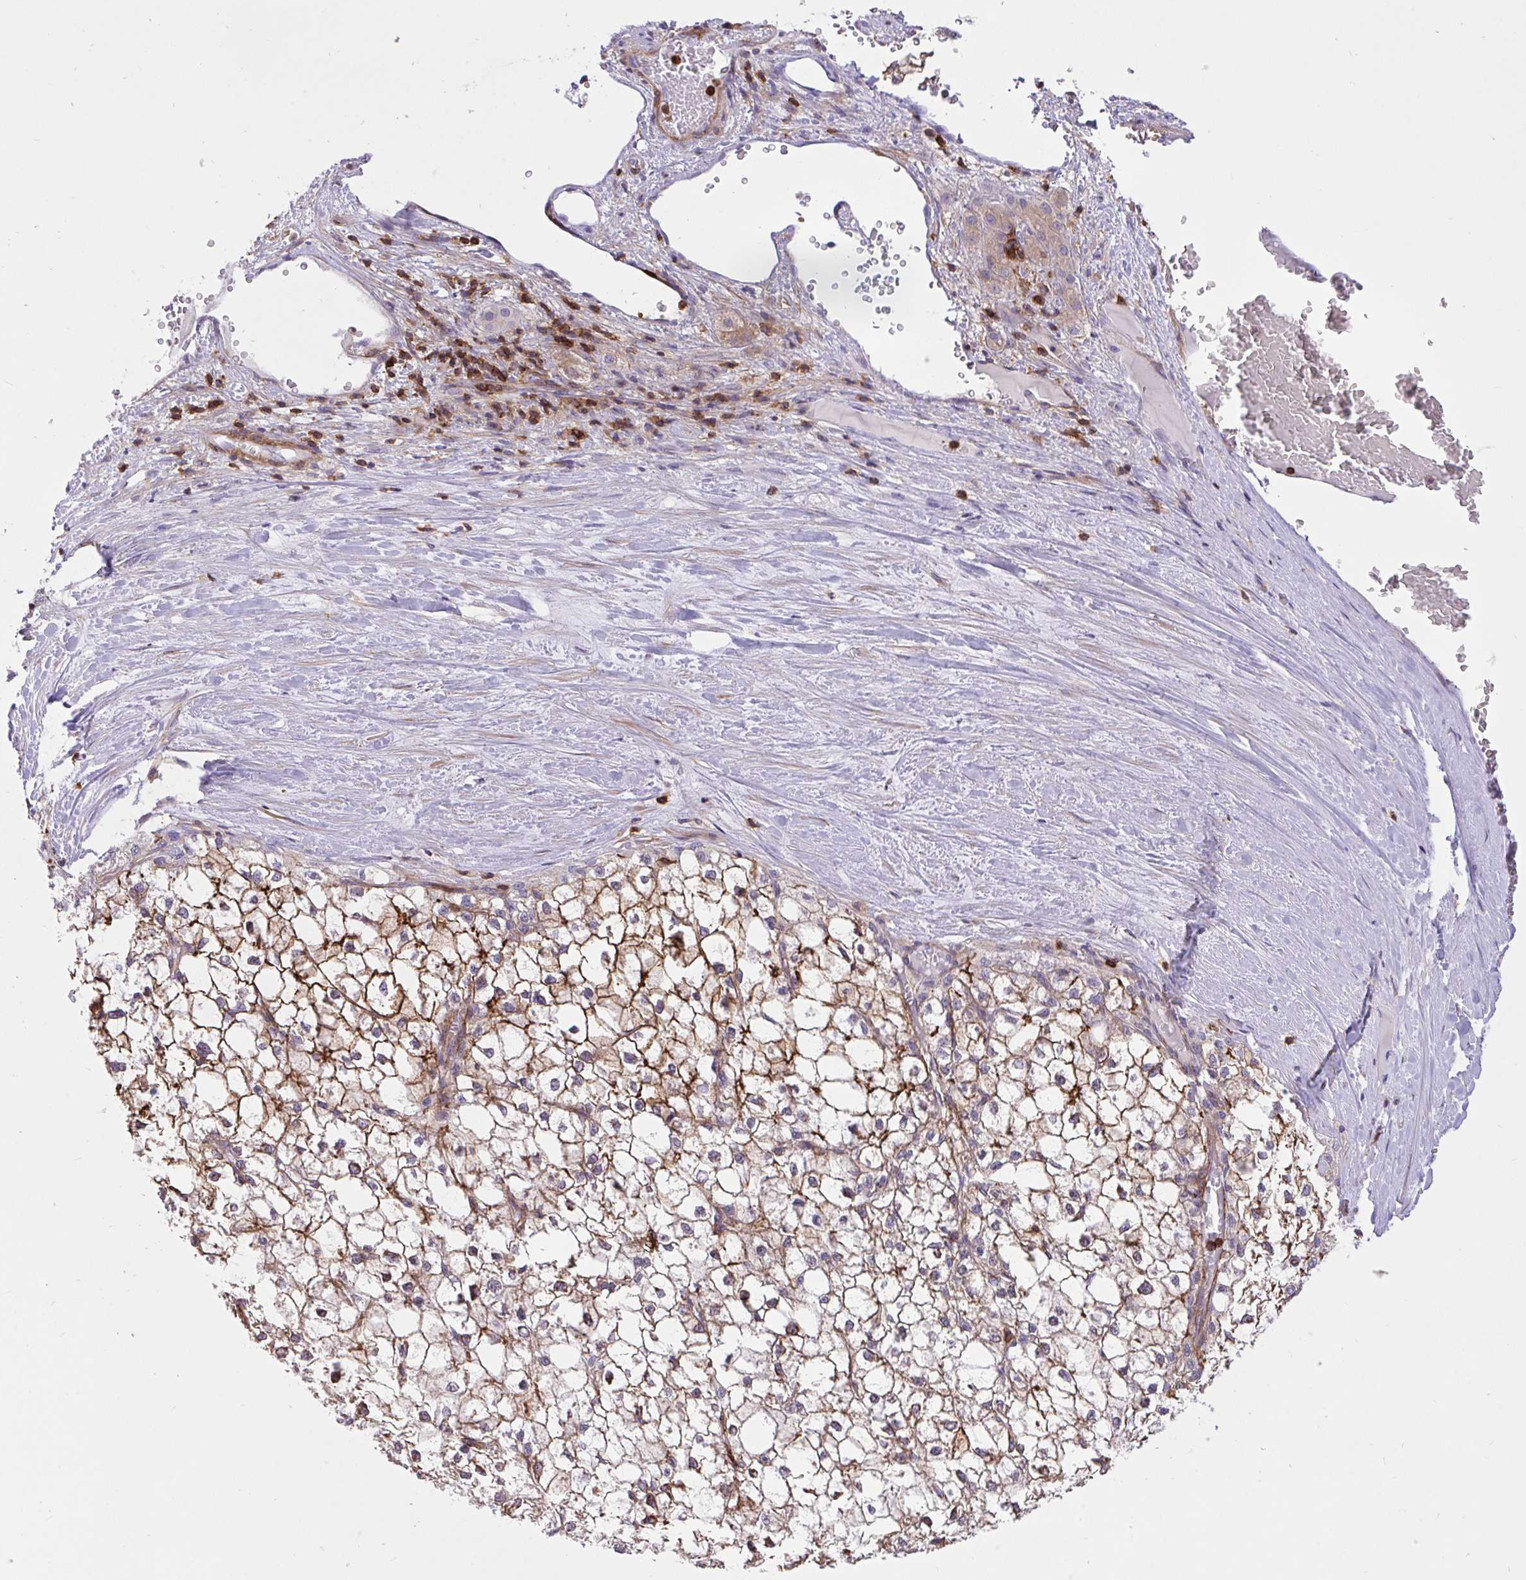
{"staining": {"intensity": "strong", "quantity": "25%-75%", "location": "cytoplasmic/membranous"}, "tissue": "liver cancer", "cell_type": "Tumor cells", "image_type": "cancer", "snomed": [{"axis": "morphology", "description": "Carcinoma, Hepatocellular, NOS"}, {"axis": "topography", "description": "Liver"}], "caption": "Tumor cells show high levels of strong cytoplasmic/membranous expression in about 25%-75% of cells in human hepatocellular carcinoma (liver).", "gene": "ERI1", "patient": {"sex": "female", "age": 43}}